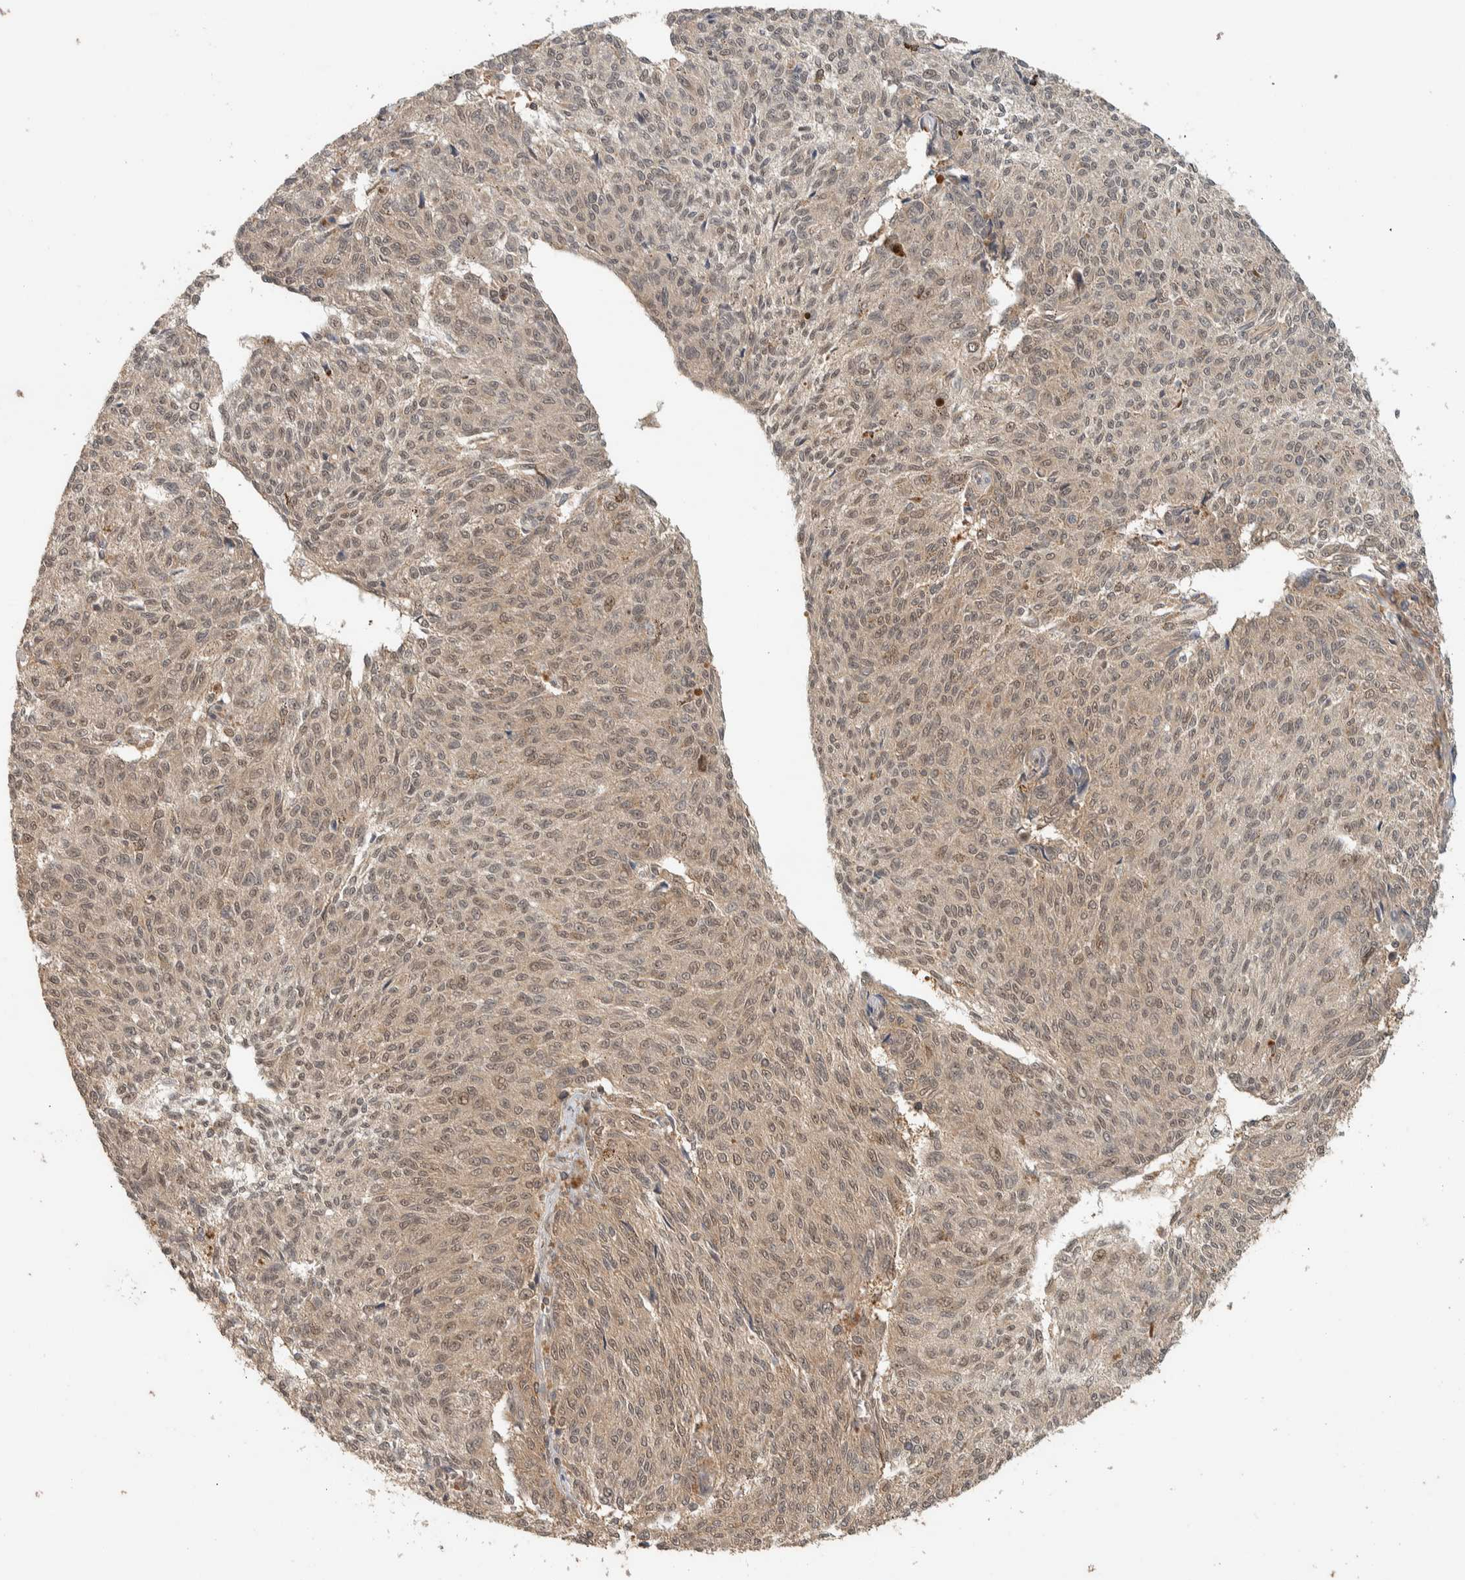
{"staining": {"intensity": "weak", "quantity": ">75%", "location": "cytoplasmic/membranous,nuclear"}, "tissue": "melanoma", "cell_type": "Tumor cells", "image_type": "cancer", "snomed": [{"axis": "morphology", "description": "Malignant melanoma, NOS"}, {"axis": "topography", "description": "Skin"}], "caption": "A high-resolution image shows immunohistochemistry staining of malignant melanoma, which exhibits weak cytoplasmic/membranous and nuclear staining in approximately >75% of tumor cells. (IHC, brightfield microscopy, high magnification).", "gene": "ADSS2", "patient": {"sex": "female", "age": 72}}